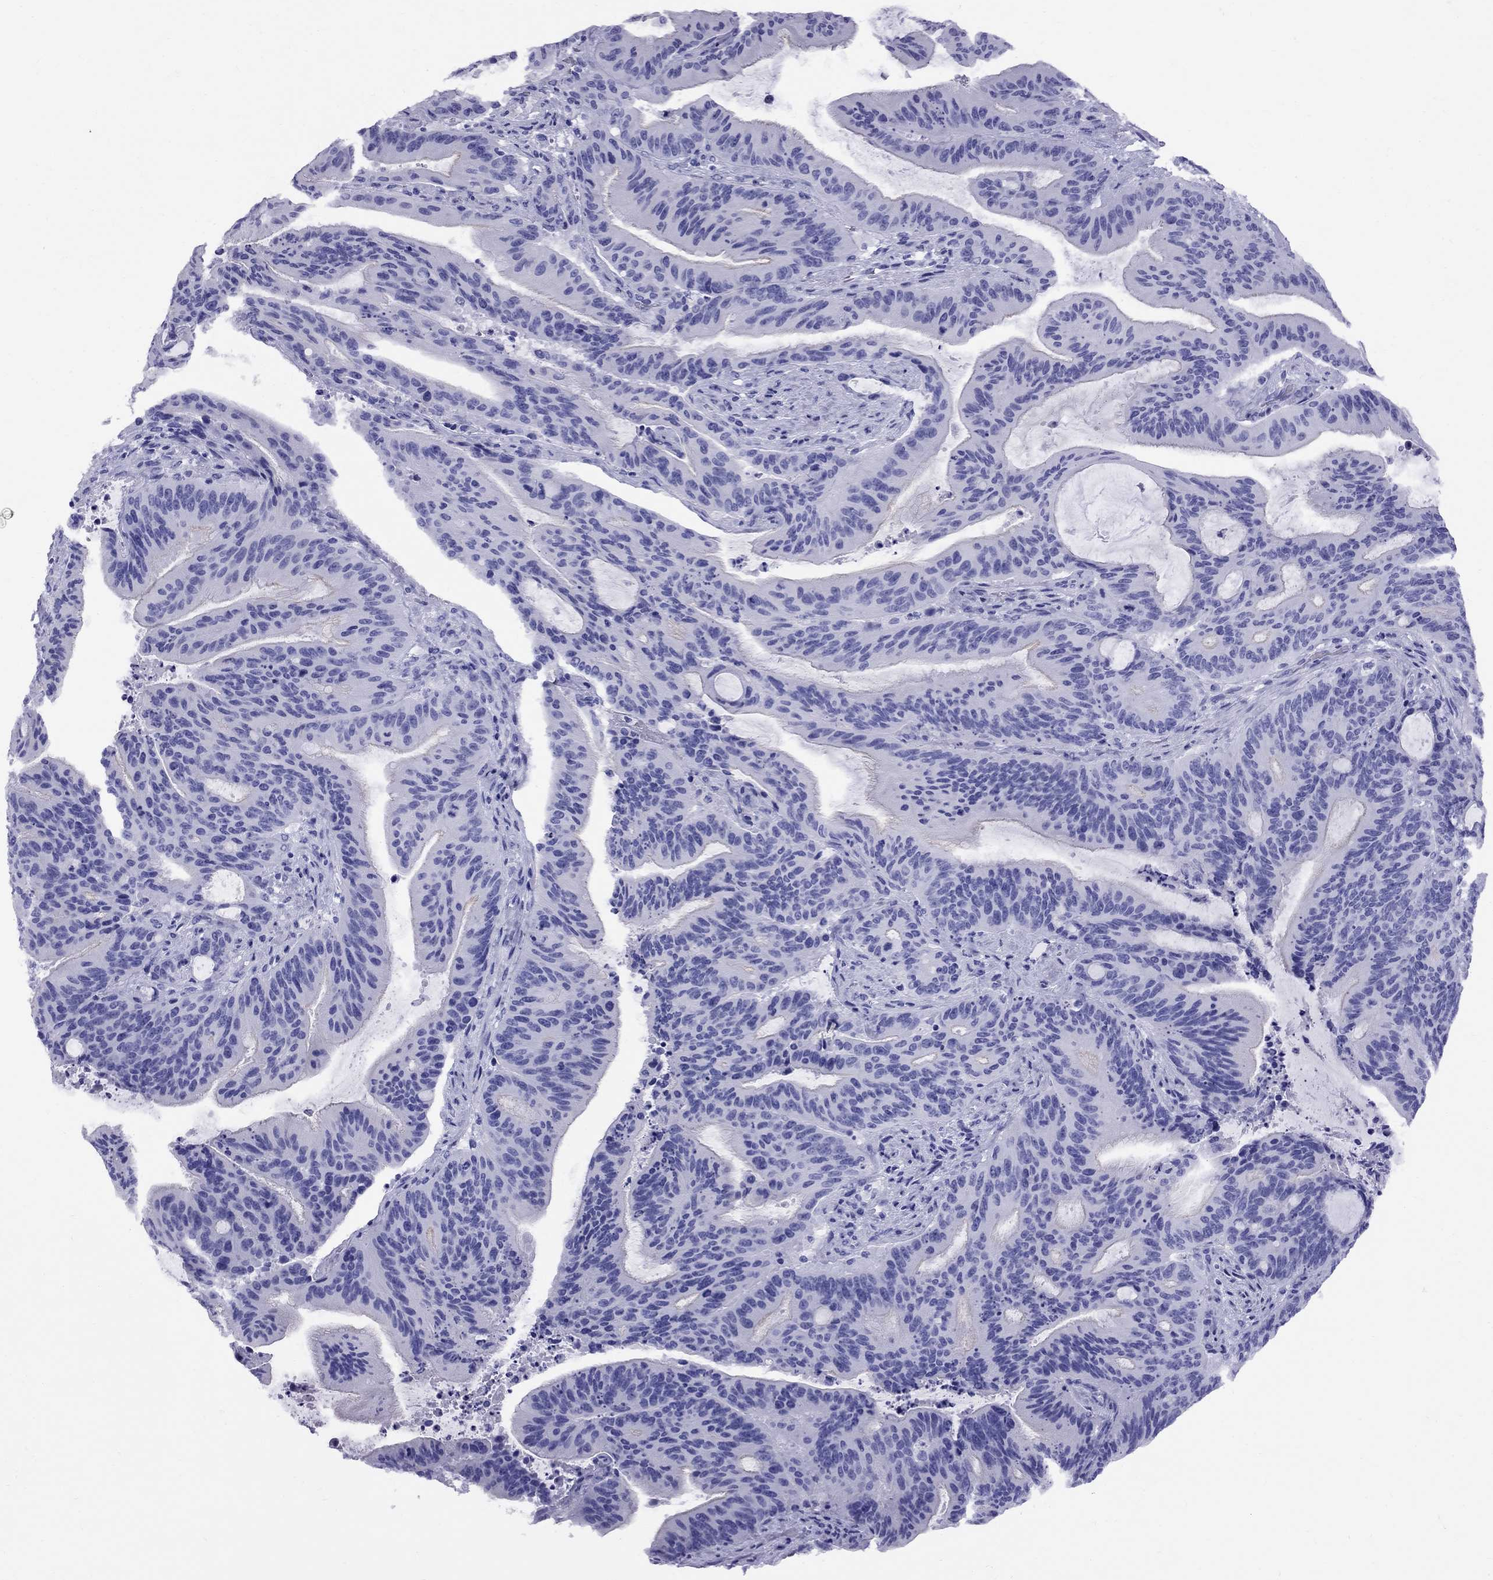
{"staining": {"intensity": "negative", "quantity": "none", "location": "none"}, "tissue": "liver cancer", "cell_type": "Tumor cells", "image_type": "cancer", "snomed": [{"axis": "morphology", "description": "Cholangiocarcinoma"}, {"axis": "topography", "description": "Liver"}], "caption": "Immunohistochemistry (IHC) of liver cancer exhibits no staining in tumor cells.", "gene": "AVPR1B", "patient": {"sex": "female", "age": 73}}